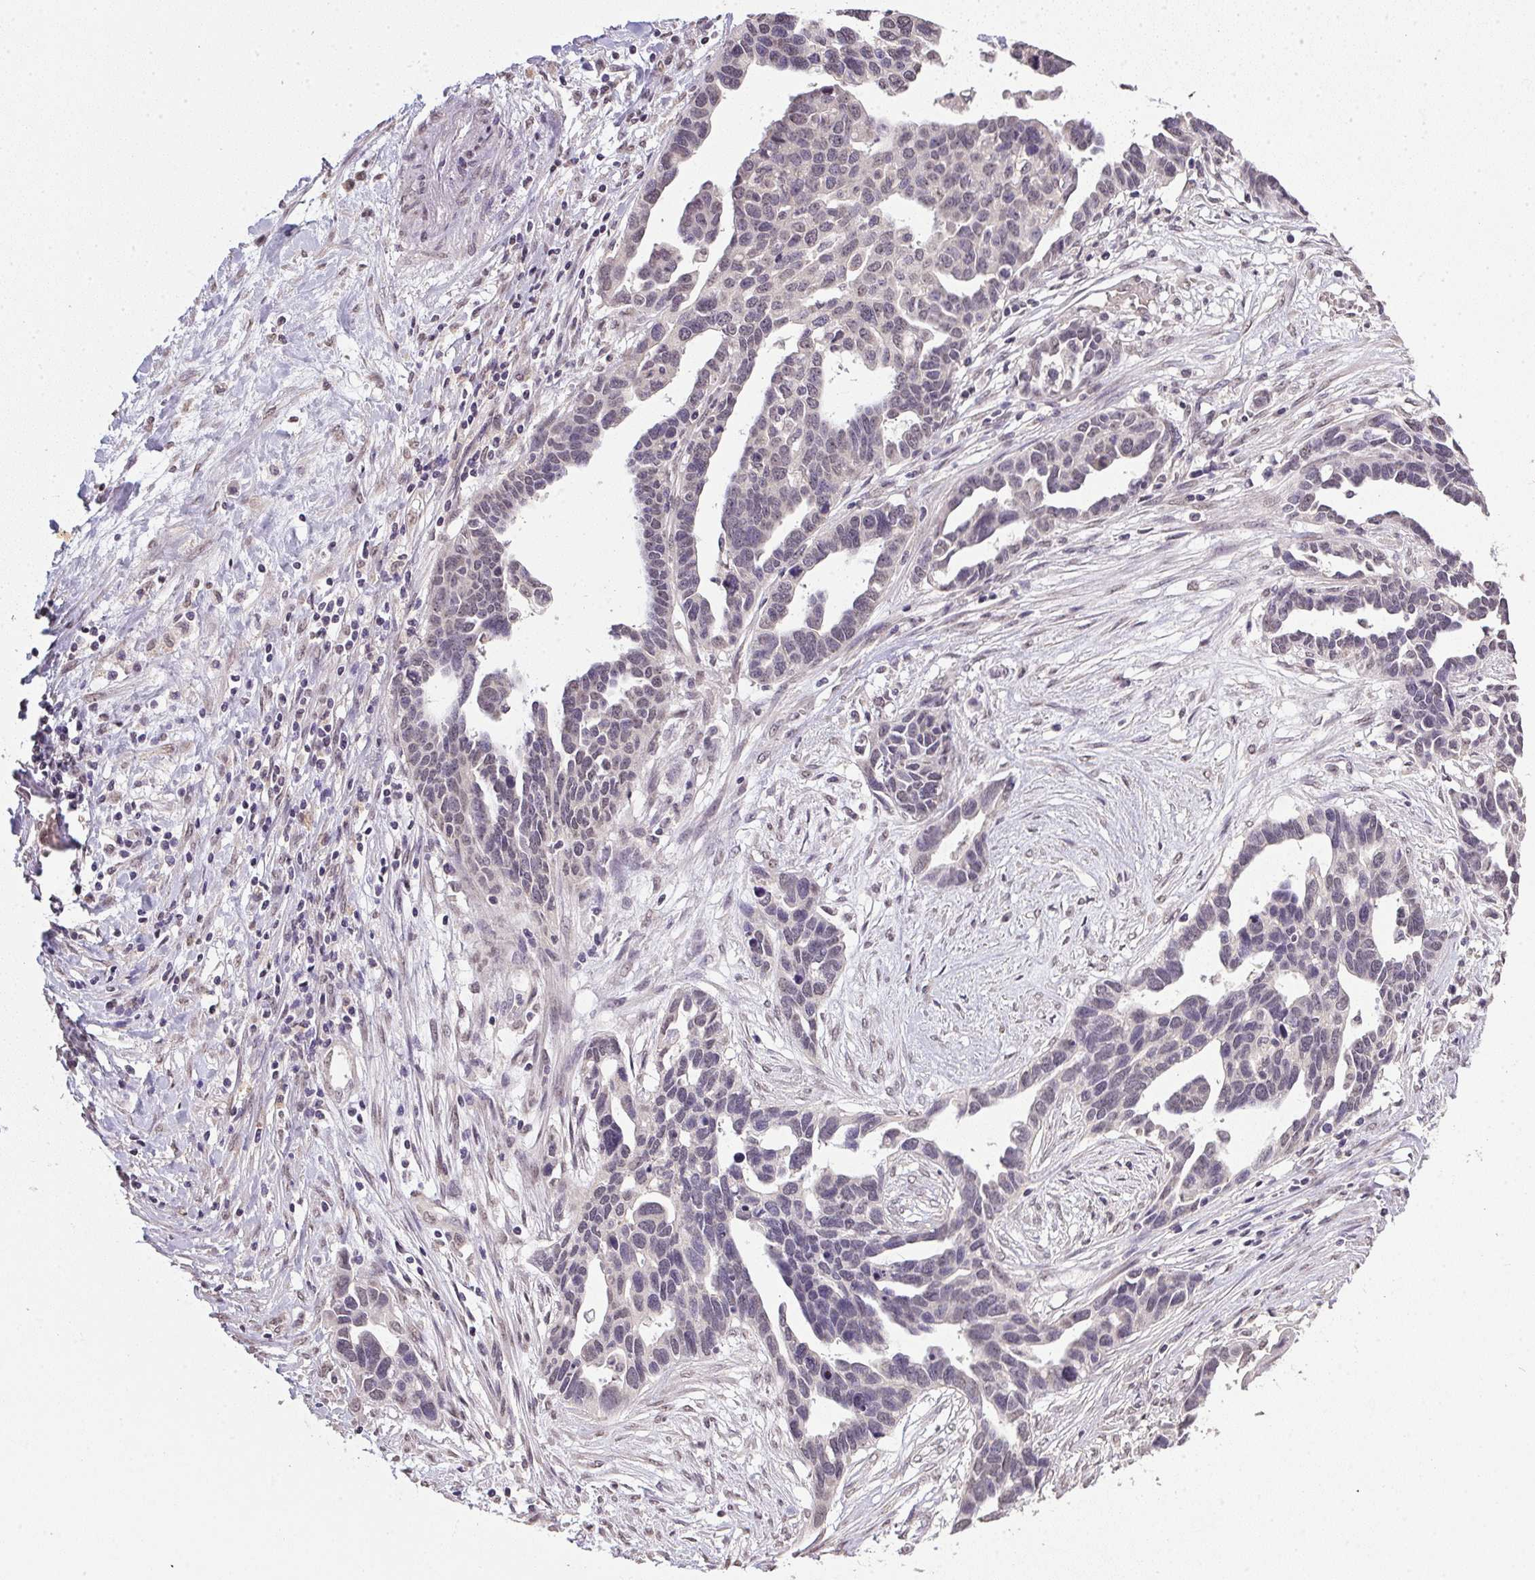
{"staining": {"intensity": "negative", "quantity": "none", "location": "none"}, "tissue": "ovarian cancer", "cell_type": "Tumor cells", "image_type": "cancer", "snomed": [{"axis": "morphology", "description": "Cystadenocarcinoma, serous, NOS"}, {"axis": "topography", "description": "Ovary"}], "caption": "Human ovarian cancer stained for a protein using immunohistochemistry (IHC) shows no staining in tumor cells.", "gene": "PPP4R4", "patient": {"sex": "female", "age": 54}}